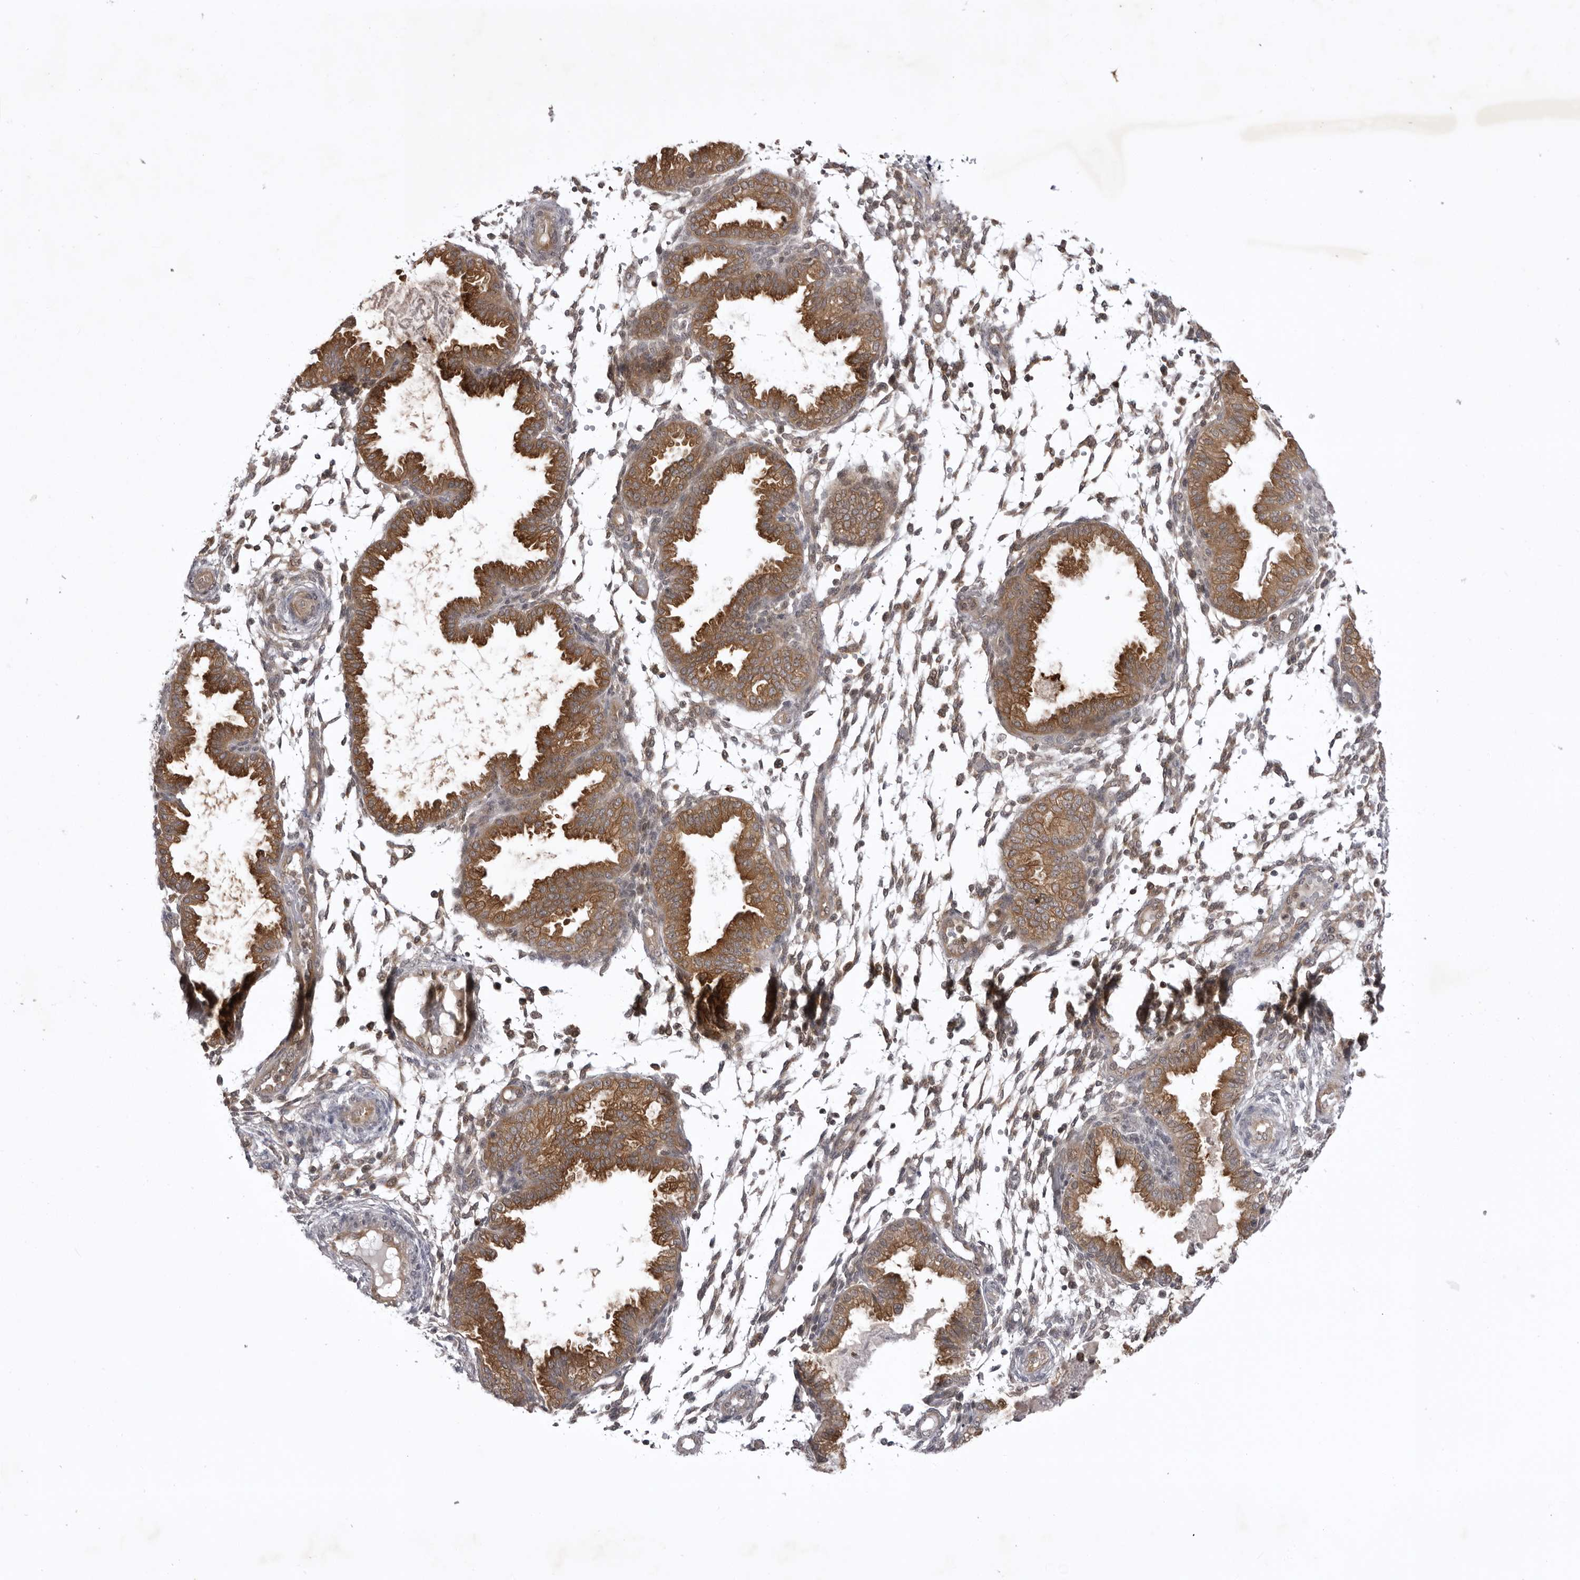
{"staining": {"intensity": "negative", "quantity": "none", "location": "none"}, "tissue": "endometrium", "cell_type": "Cells in endometrial stroma", "image_type": "normal", "snomed": [{"axis": "morphology", "description": "Normal tissue, NOS"}, {"axis": "topography", "description": "Endometrium"}], "caption": "Immunohistochemistry (IHC) image of unremarkable endometrium stained for a protein (brown), which demonstrates no staining in cells in endometrial stroma. (IHC, brightfield microscopy, high magnification).", "gene": "USP43", "patient": {"sex": "female", "age": 33}}